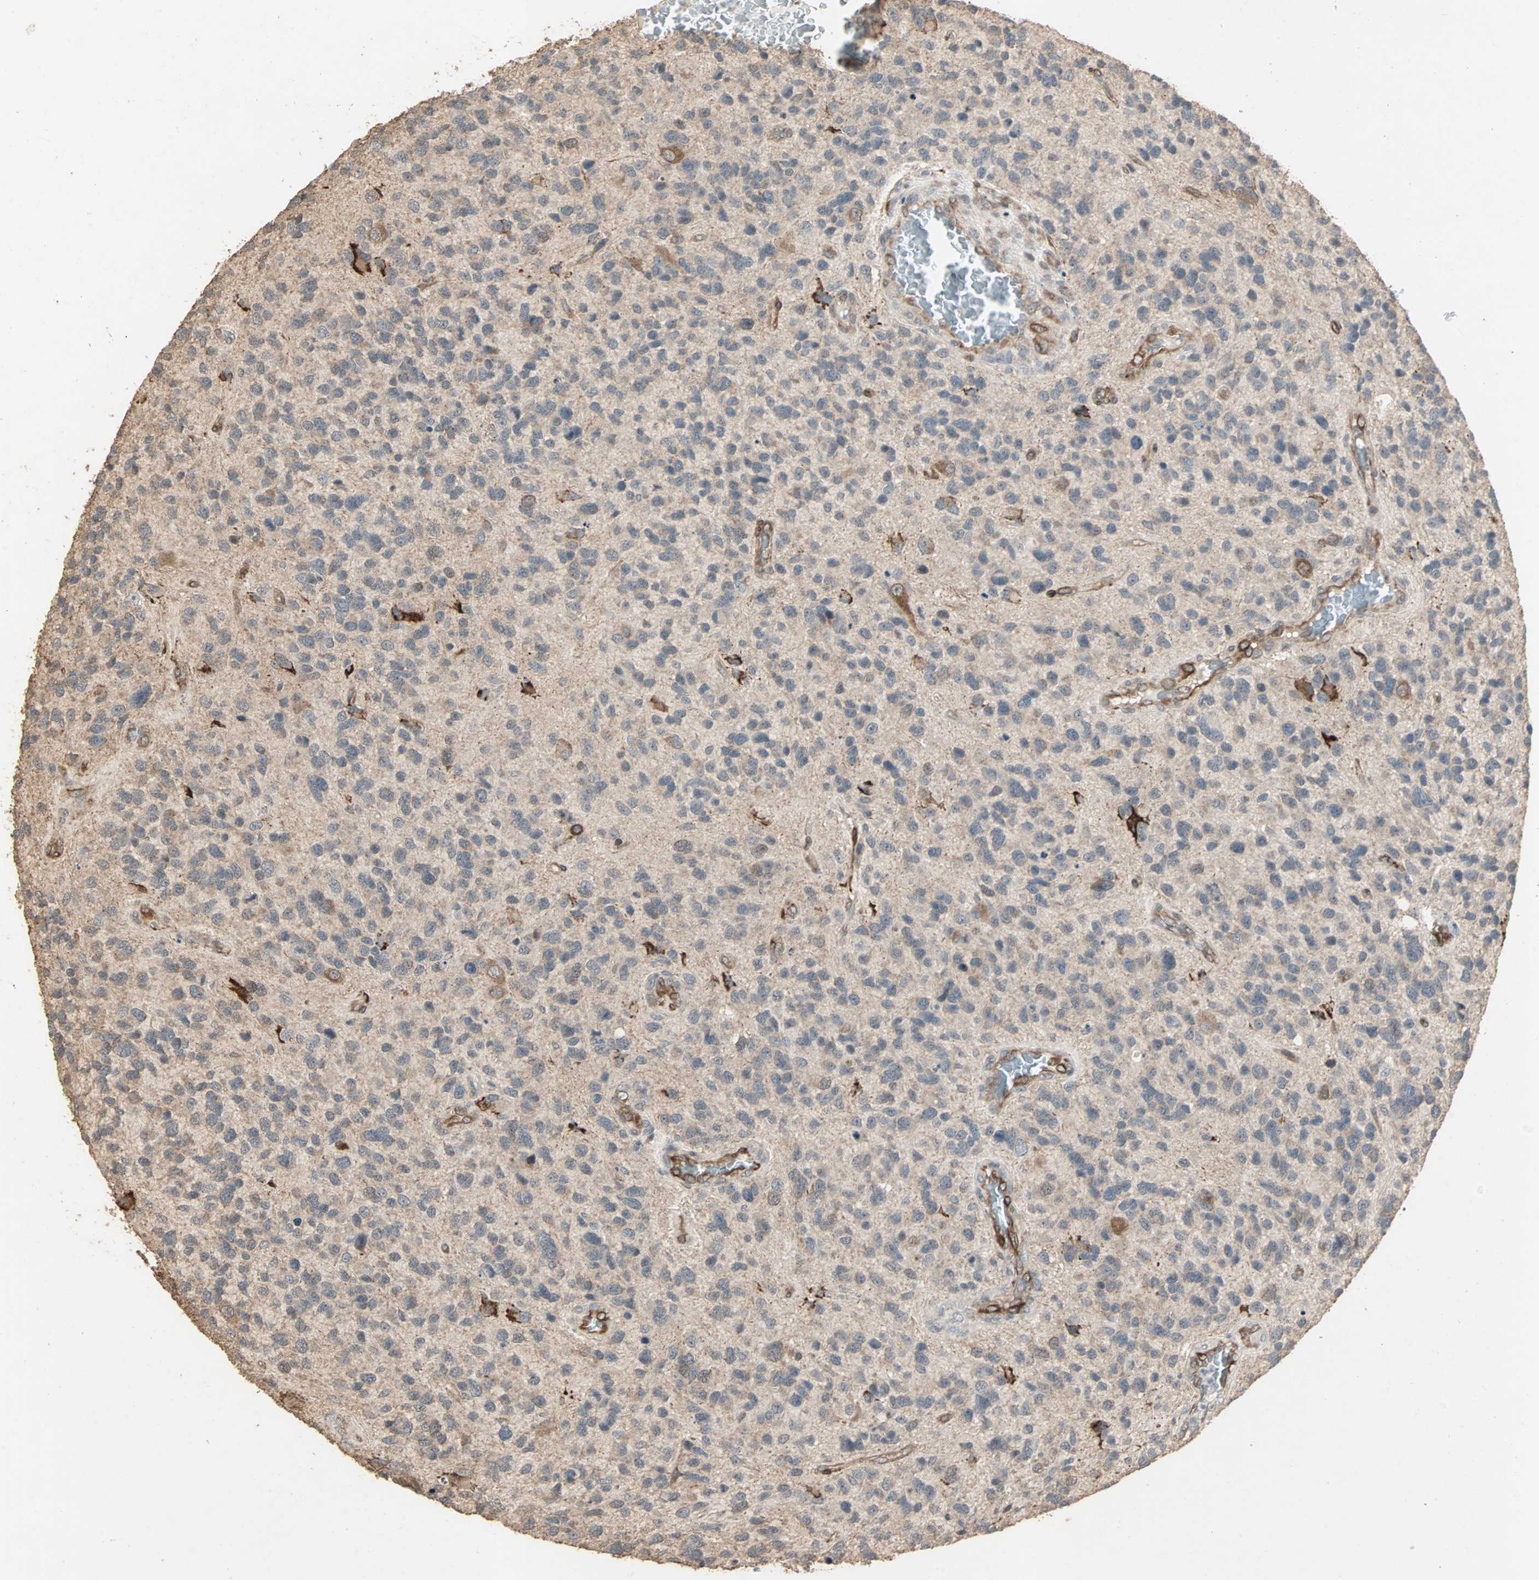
{"staining": {"intensity": "moderate", "quantity": "<25%", "location": "cytoplasmic/membranous"}, "tissue": "glioma", "cell_type": "Tumor cells", "image_type": "cancer", "snomed": [{"axis": "morphology", "description": "Glioma, malignant, High grade"}, {"axis": "topography", "description": "Brain"}], "caption": "Tumor cells reveal low levels of moderate cytoplasmic/membranous expression in about <25% of cells in malignant glioma (high-grade). (DAB IHC with brightfield microscopy, high magnification).", "gene": "TRPV4", "patient": {"sex": "female", "age": 58}}